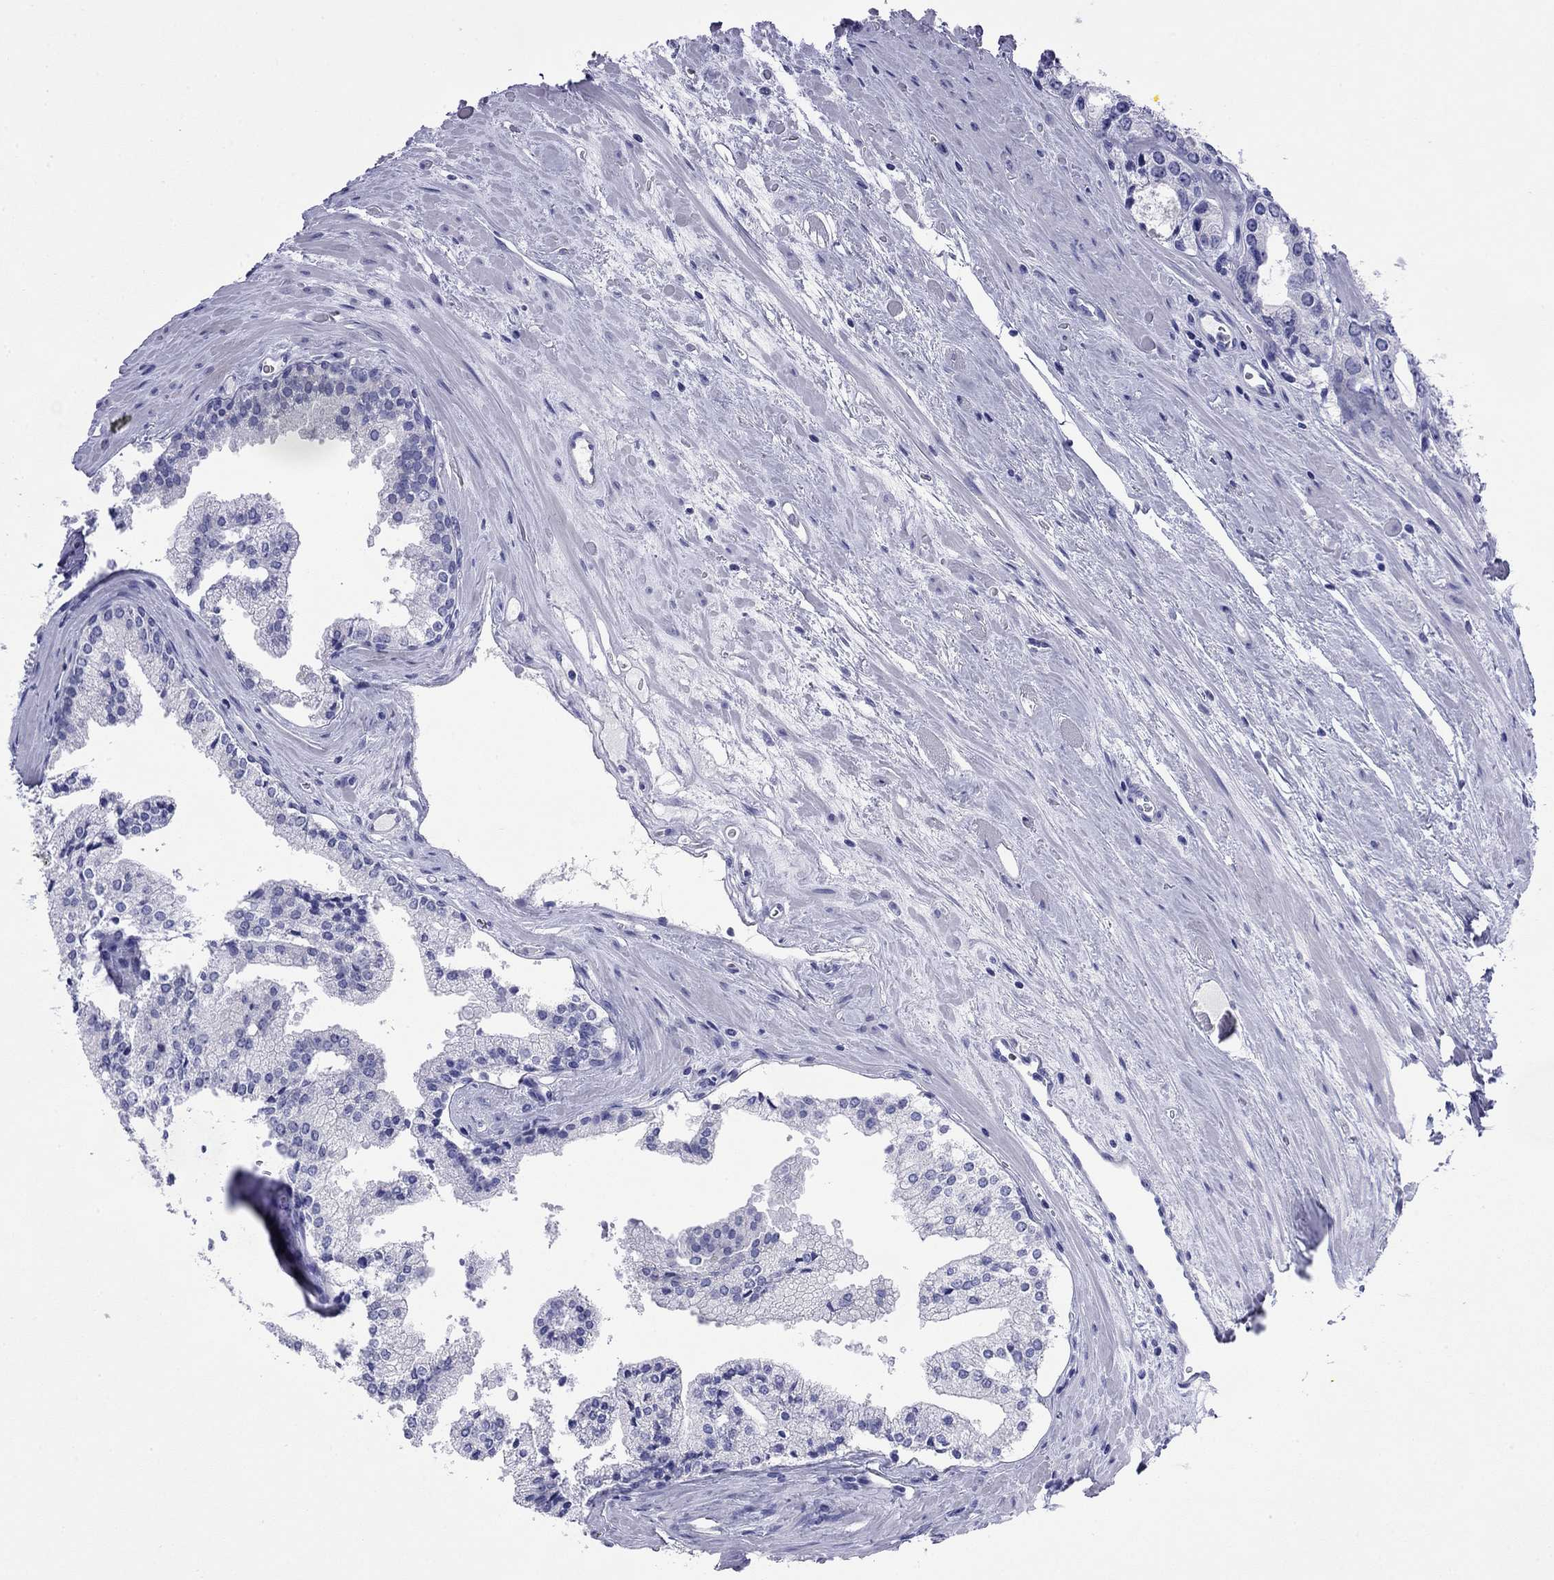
{"staining": {"intensity": "negative", "quantity": "none", "location": "none"}, "tissue": "prostate cancer", "cell_type": "Tumor cells", "image_type": "cancer", "snomed": [{"axis": "morphology", "description": "Adenocarcinoma, NOS"}, {"axis": "topography", "description": "Prostate"}], "caption": "Human prostate cancer stained for a protein using IHC demonstrates no staining in tumor cells.", "gene": "FIGLA", "patient": {"sex": "male", "age": 72}}